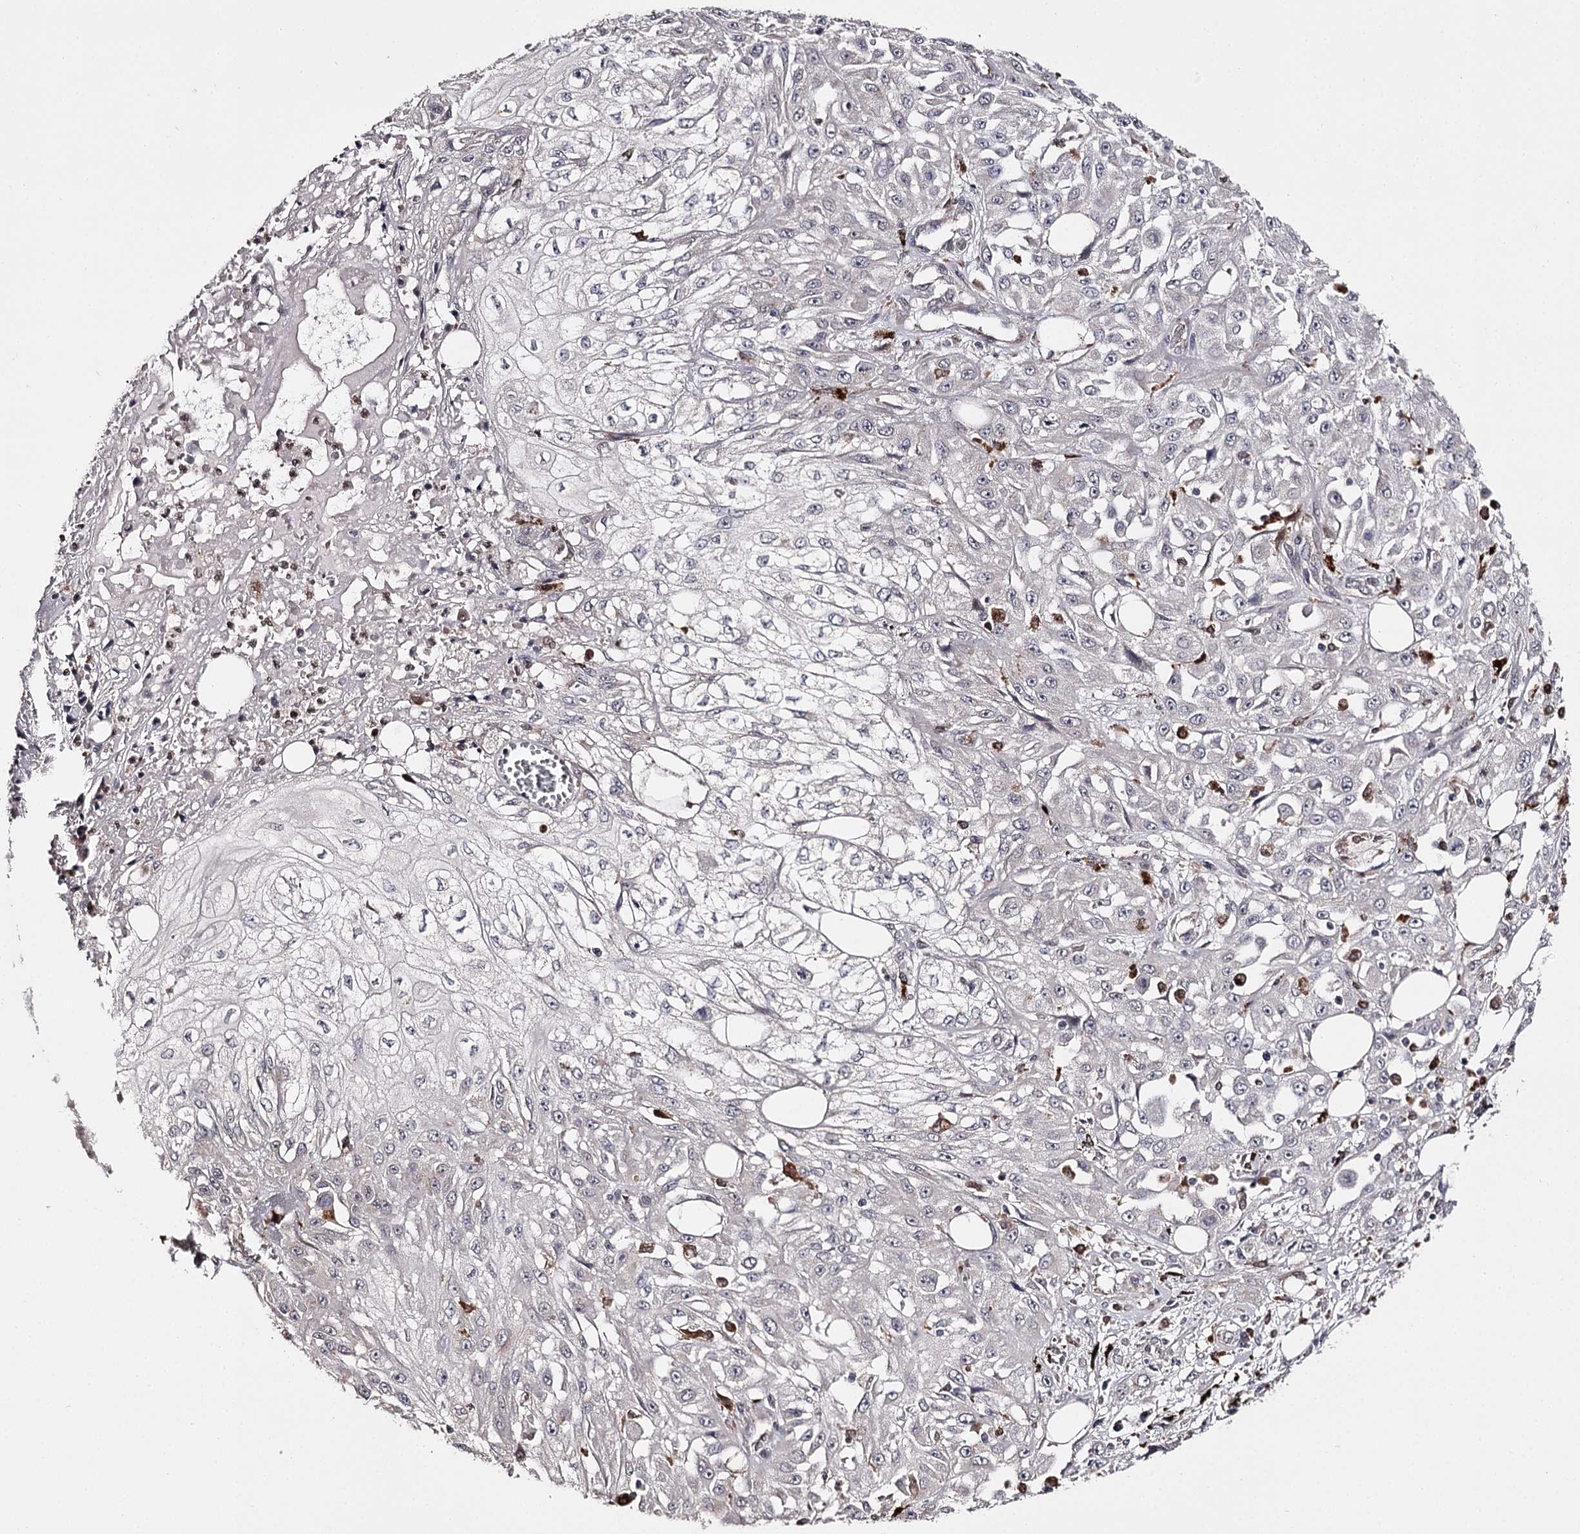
{"staining": {"intensity": "negative", "quantity": "none", "location": "none"}, "tissue": "skin cancer", "cell_type": "Tumor cells", "image_type": "cancer", "snomed": [{"axis": "morphology", "description": "Squamous cell carcinoma, NOS"}, {"axis": "morphology", "description": "Squamous cell carcinoma, metastatic, NOS"}, {"axis": "topography", "description": "Skin"}, {"axis": "topography", "description": "Lymph node"}], "caption": "Immunohistochemistry image of skin metastatic squamous cell carcinoma stained for a protein (brown), which reveals no positivity in tumor cells. (Immunohistochemistry (ihc), brightfield microscopy, high magnification).", "gene": "SLC32A1", "patient": {"sex": "male", "age": 75}}